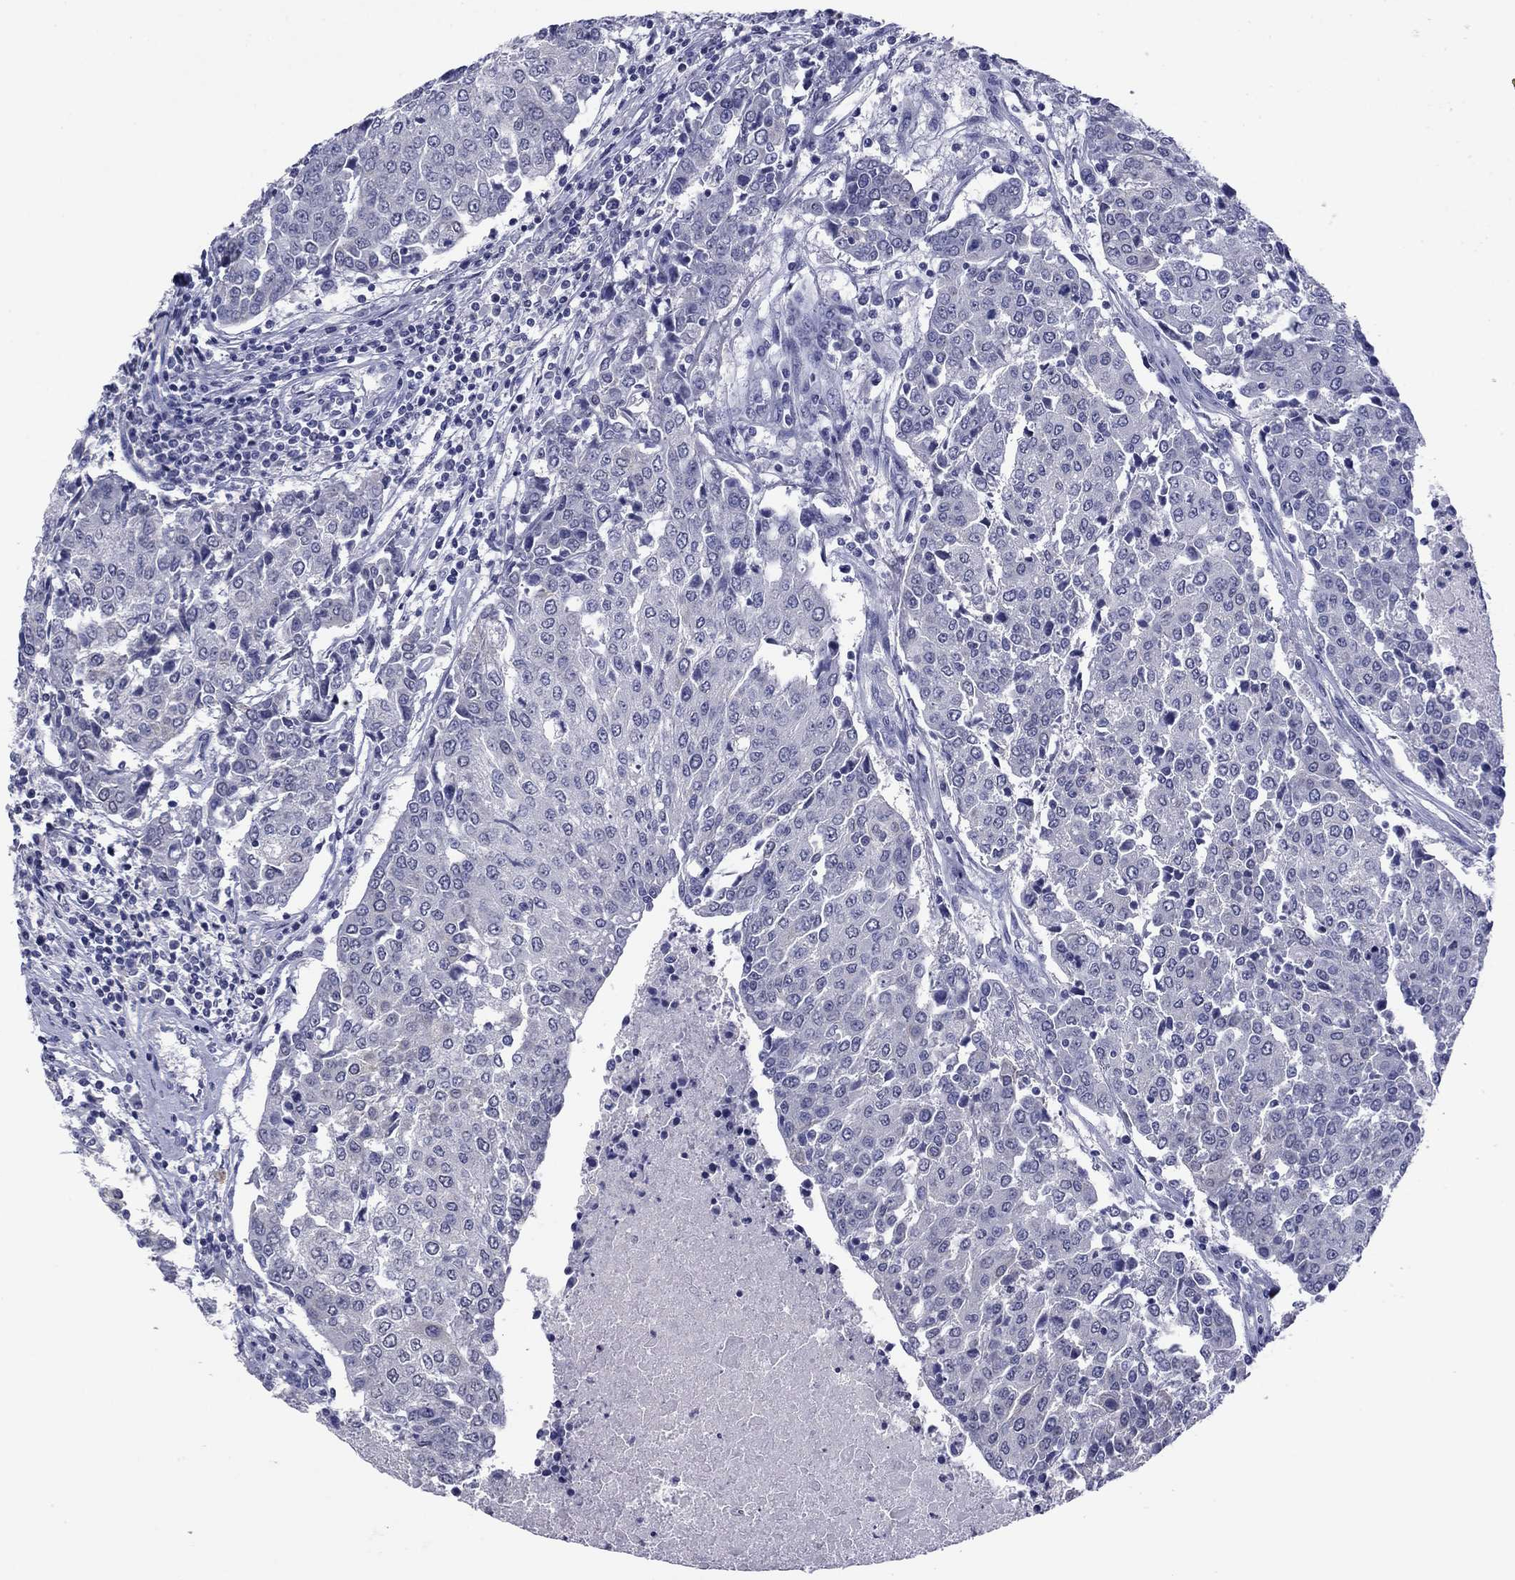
{"staining": {"intensity": "negative", "quantity": "none", "location": "none"}, "tissue": "urothelial cancer", "cell_type": "Tumor cells", "image_type": "cancer", "snomed": [{"axis": "morphology", "description": "Urothelial carcinoma, High grade"}, {"axis": "topography", "description": "Urinary bladder"}], "caption": "Tumor cells are negative for protein expression in human high-grade urothelial carcinoma.", "gene": "HAO1", "patient": {"sex": "female", "age": 85}}